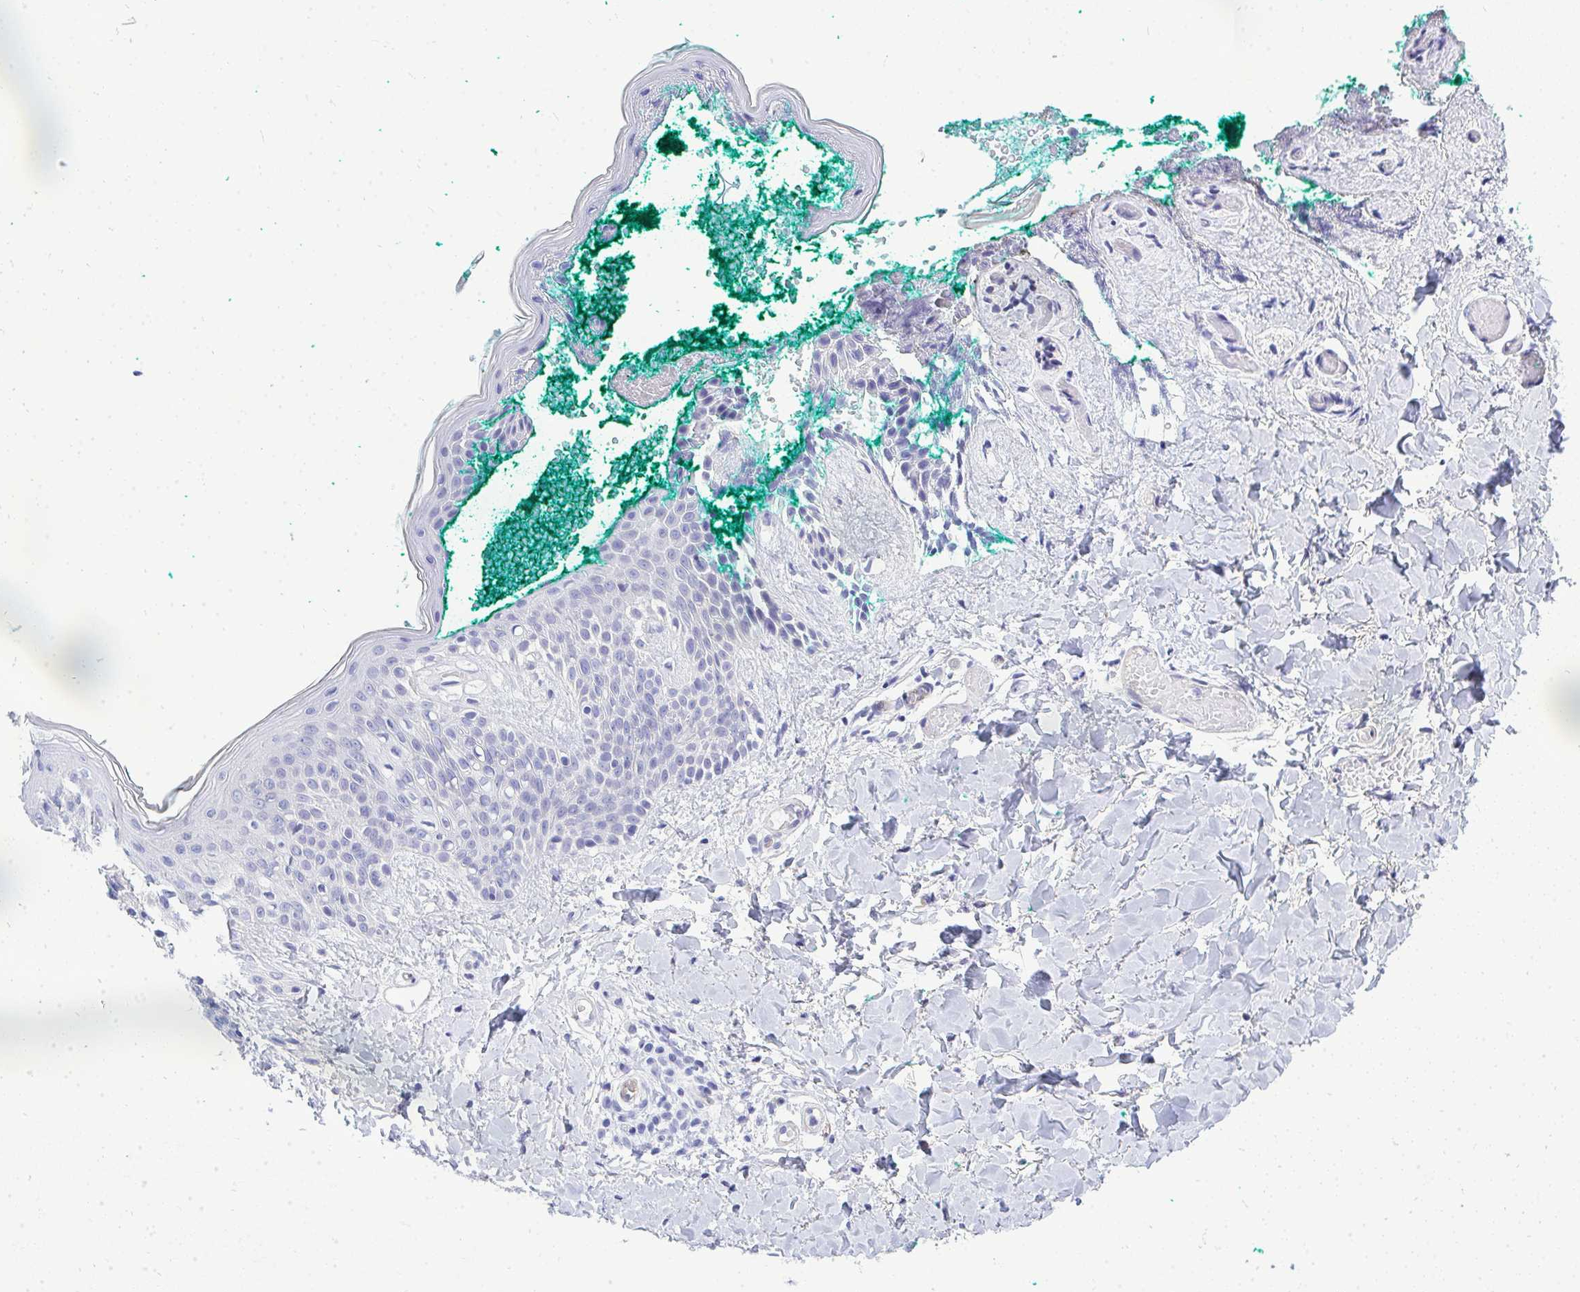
{"staining": {"intensity": "negative", "quantity": "none", "location": "none"}, "tissue": "skin", "cell_type": "Fibroblasts", "image_type": "normal", "snomed": [{"axis": "morphology", "description": "Normal tissue, NOS"}, {"axis": "topography", "description": "Skin"}], "caption": "High power microscopy image of an immunohistochemistry photomicrograph of unremarkable skin, revealing no significant expression in fibroblasts.", "gene": "SLC25A51", "patient": {"sex": "male", "age": 16}}